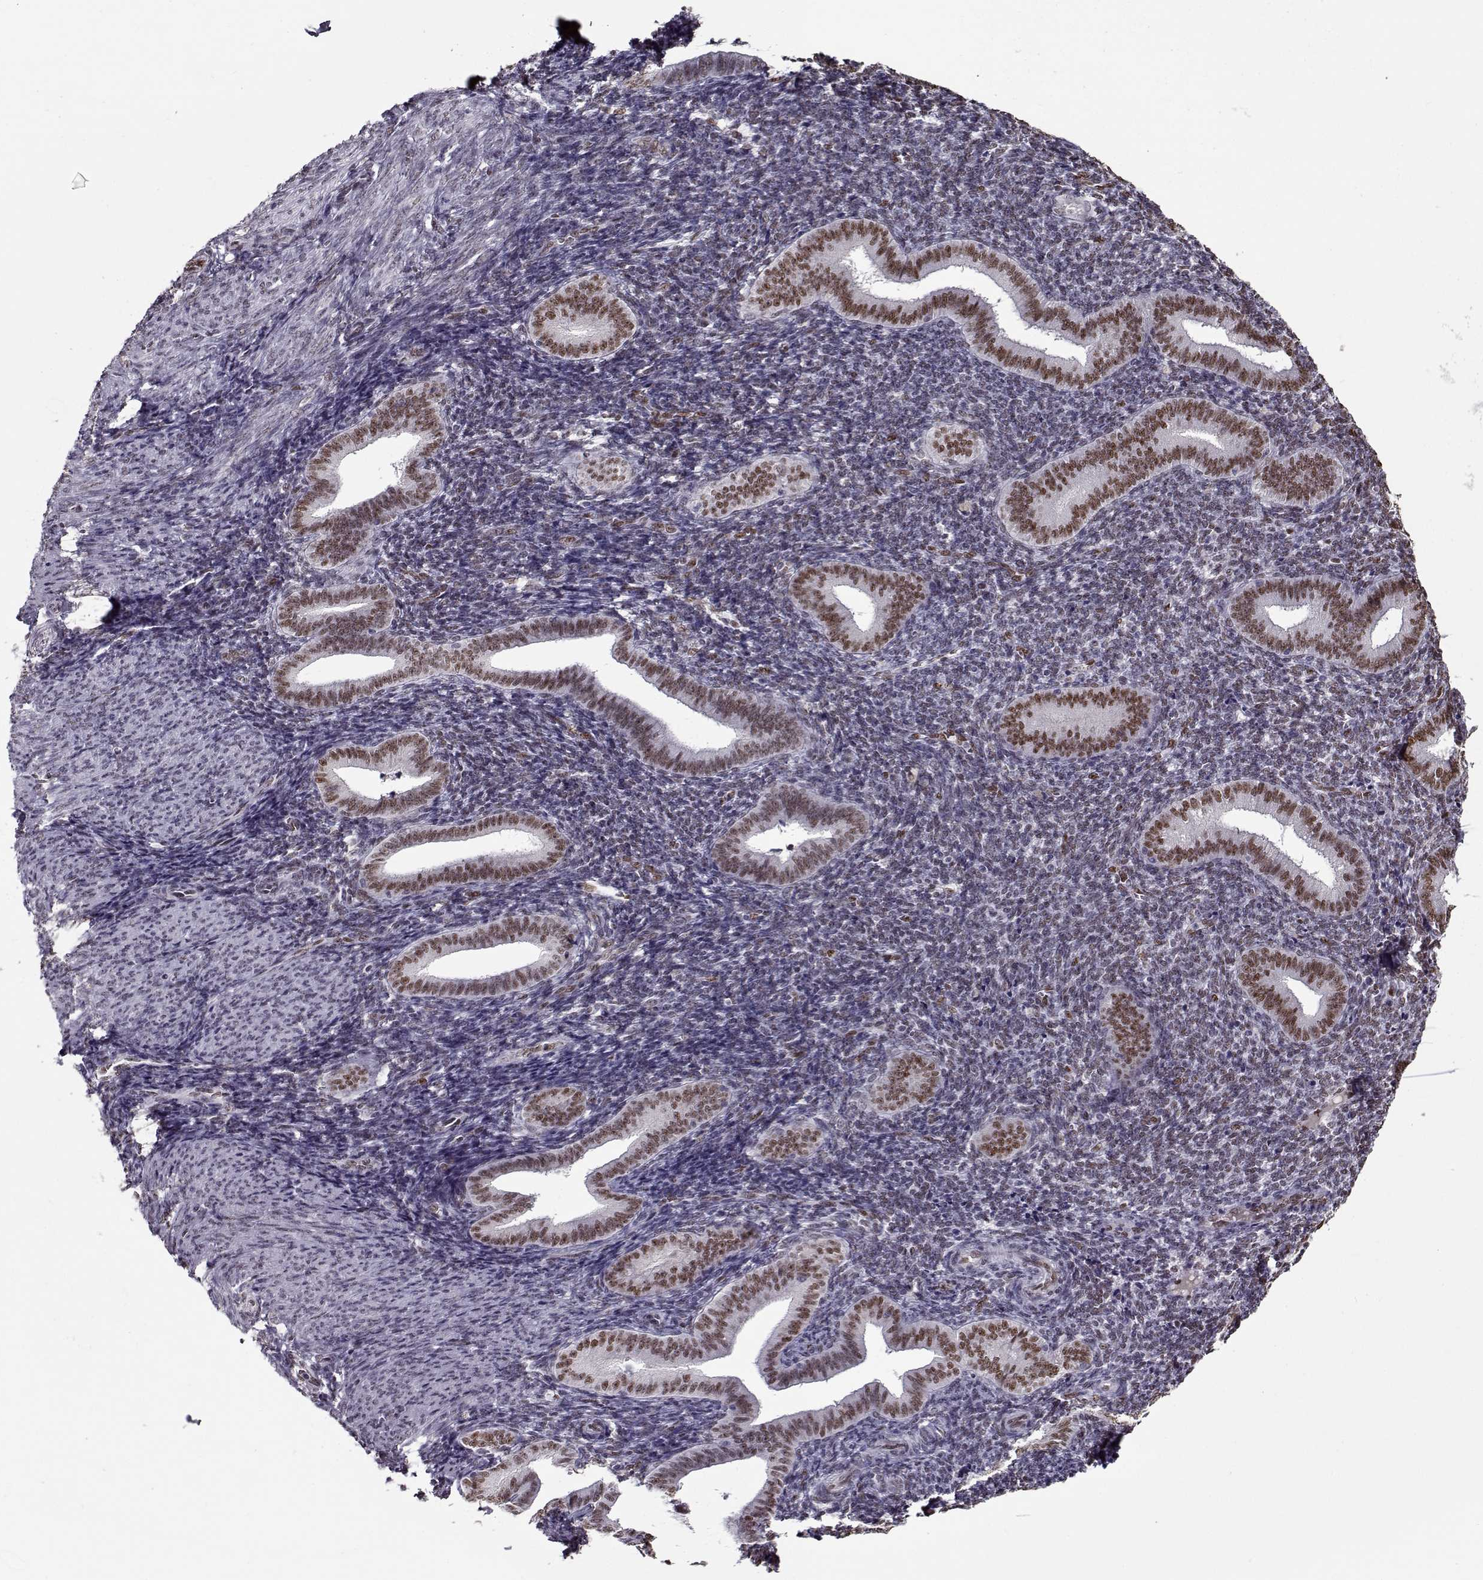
{"staining": {"intensity": "weak", "quantity": "<25%", "location": "nuclear"}, "tissue": "endometrium", "cell_type": "Cells in endometrial stroma", "image_type": "normal", "snomed": [{"axis": "morphology", "description": "Normal tissue, NOS"}, {"axis": "topography", "description": "Endometrium"}], "caption": "Immunohistochemistry photomicrograph of normal endometrium: endometrium stained with DAB reveals no significant protein expression in cells in endometrial stroma. (DAB (3,3'-diaminobenzidine) immunohistochemistry (IHC) with hematoxylin counter stain).", "gene": "PRMT1", "patient": {"sex": "female", "age": 25}}